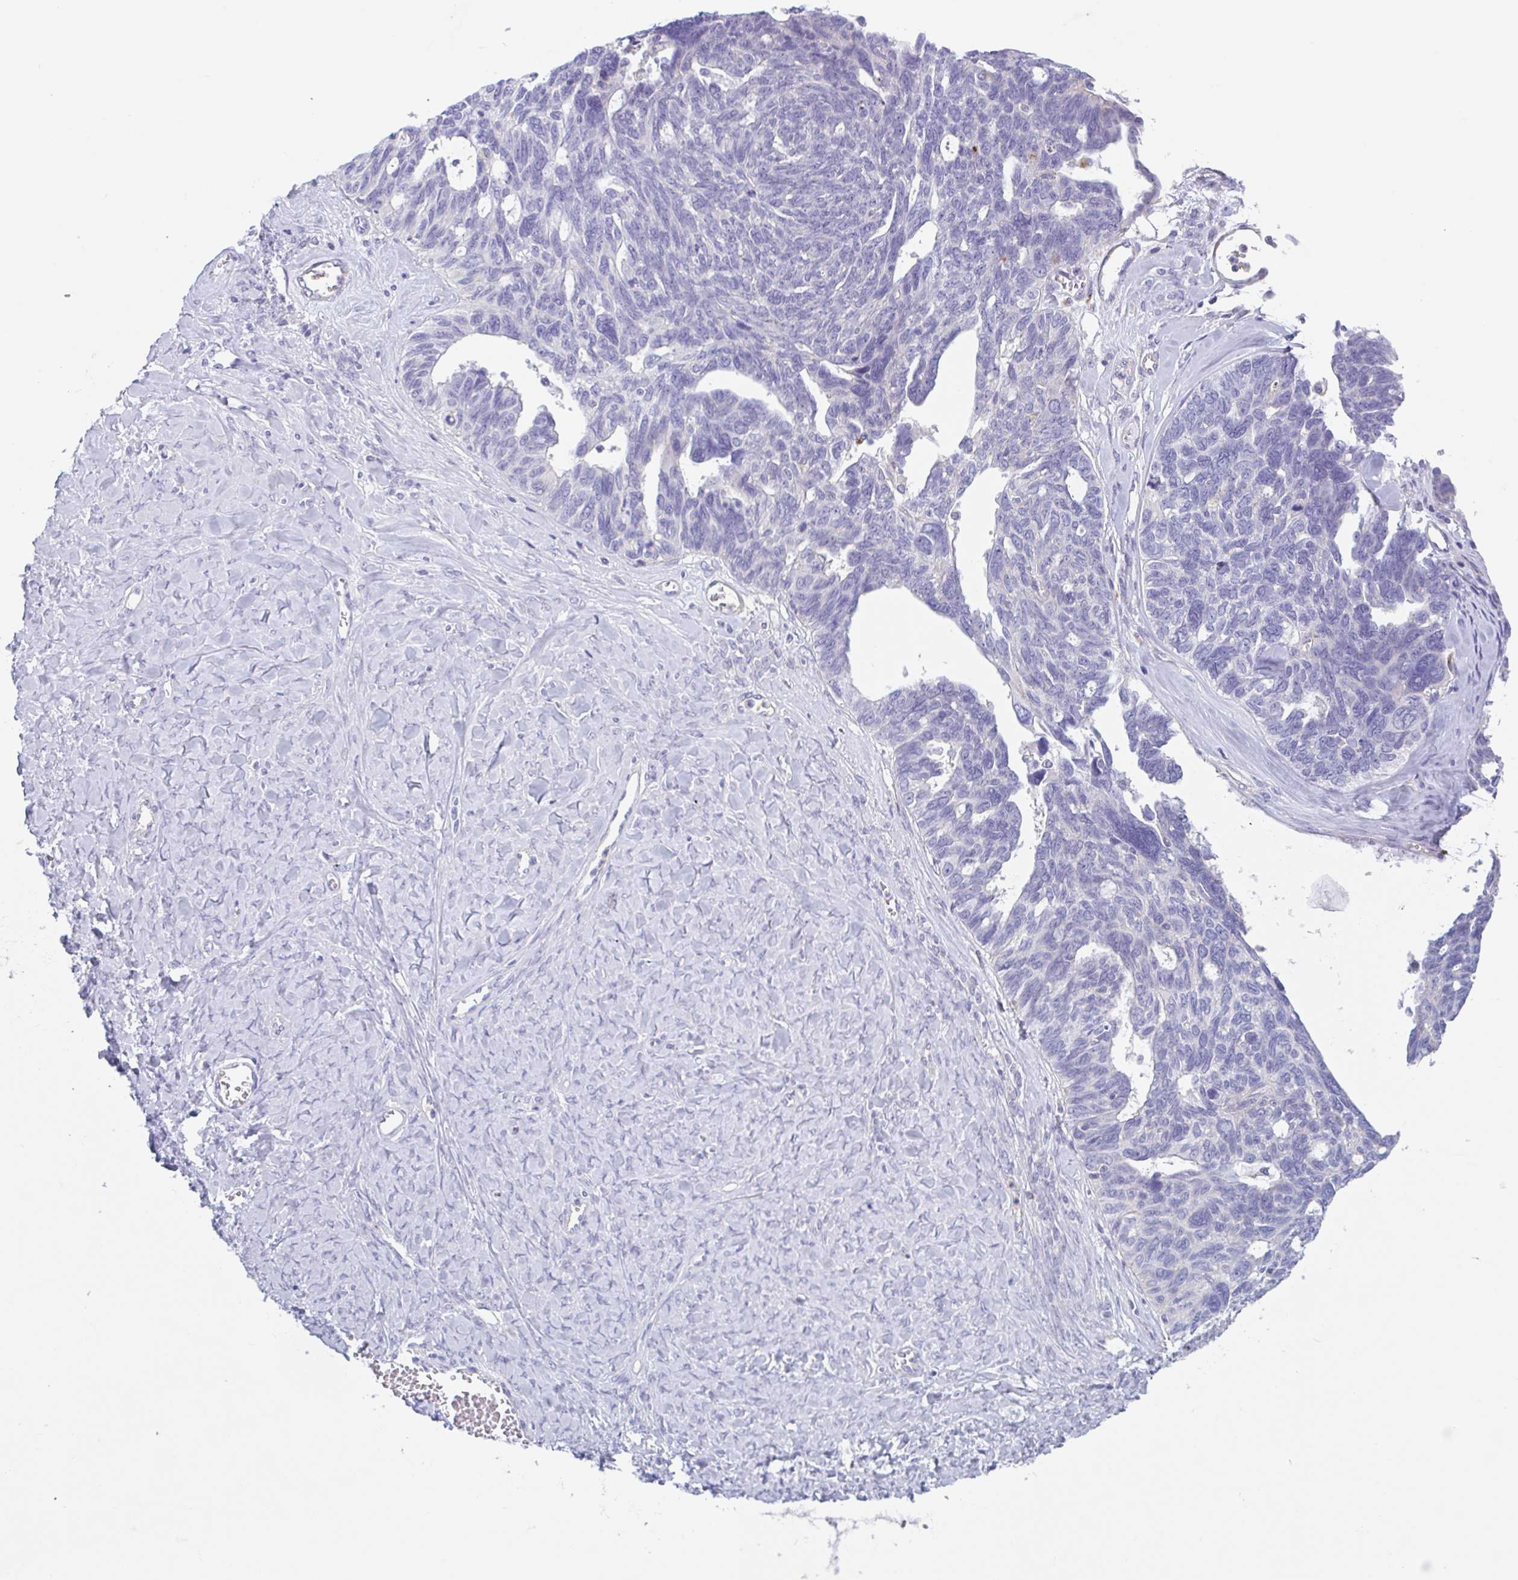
{"staining": {"intensity": "negative", "quantity": "none", "location": "none"}, "tissue": "ovarian cancer", "cell_type": "Tumor cells", "image_type": "cancer", "snomed": [{"axis": "morphology", "description": "Cystadenocarcinoma, serous, NOS"}, {"axis": "topography", "description": "Ovary"}], "caption": "The histopathology image demonstrates no staining of tumor cells in ovarian serous cystadenocarcinoma. (DAB (3,3'-diaminobenzidine) immunohistochemistry (IHC) with hematoxylin counter stain).", "gene": "LENG9", "patient": {"sex": "female", "age": 79}}